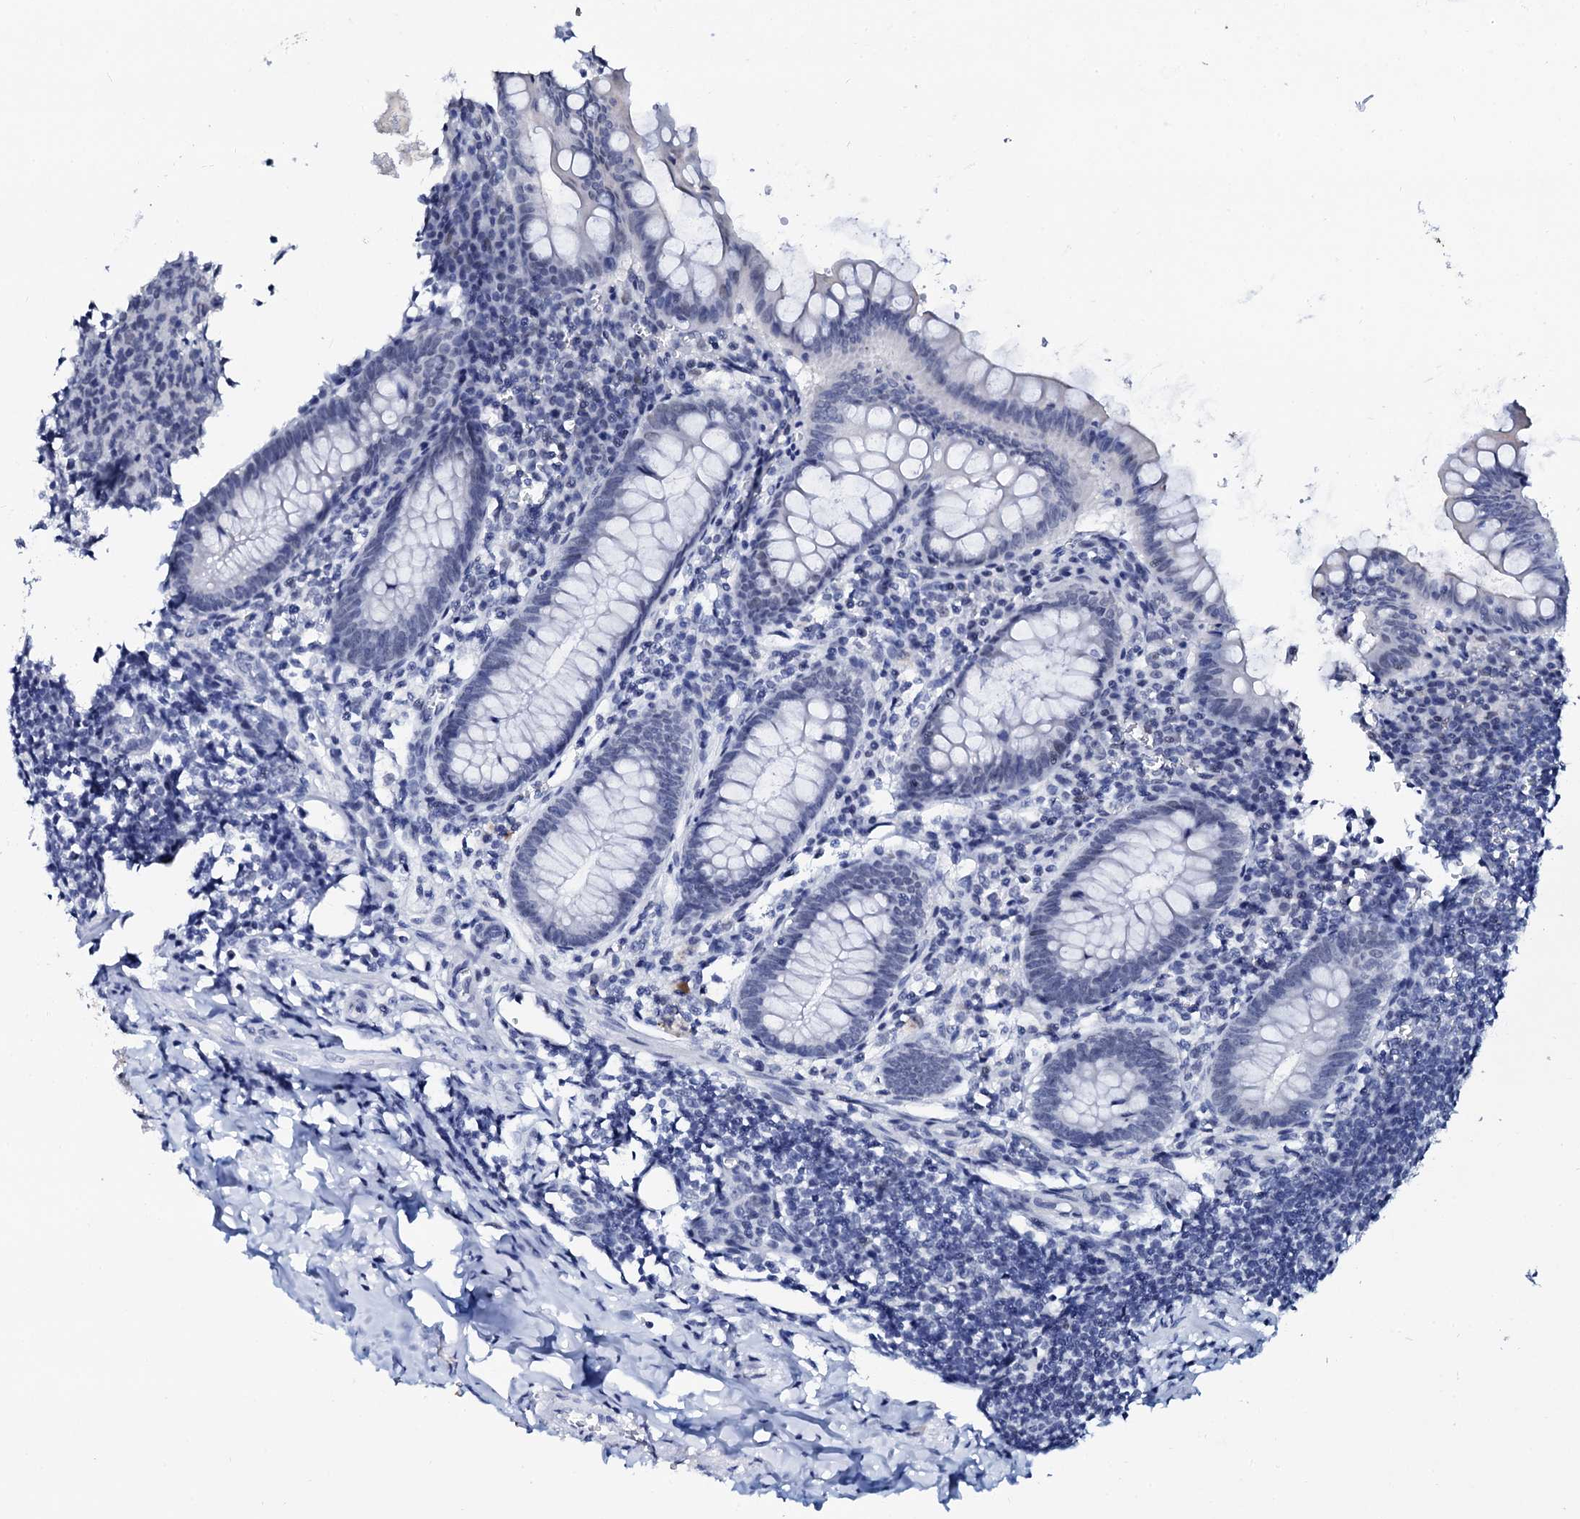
{"staining": {"intensity": "negative", "quantity": "none", "location": "none"}, "tissue": "appendix", "cell_type": "Glandular cells", "image_type": "normal", "snomed": [{"axis": "morphology", "description": "Normal tissue, NOS"}, {"axis": "topography", "description": "Appendix"}], "caption": "The photomicrograph exhibits no significant staining in glandular cells of appendix. The staining was performed using DAB (3,3'-diaminobenzidine) to visualize the protein expression in brown, while the nuclei were stained in blue with hematoxylin (Magnification: 20x).", "gene": "SPATA19", "patient": {"sex": "female", "age": 33}}